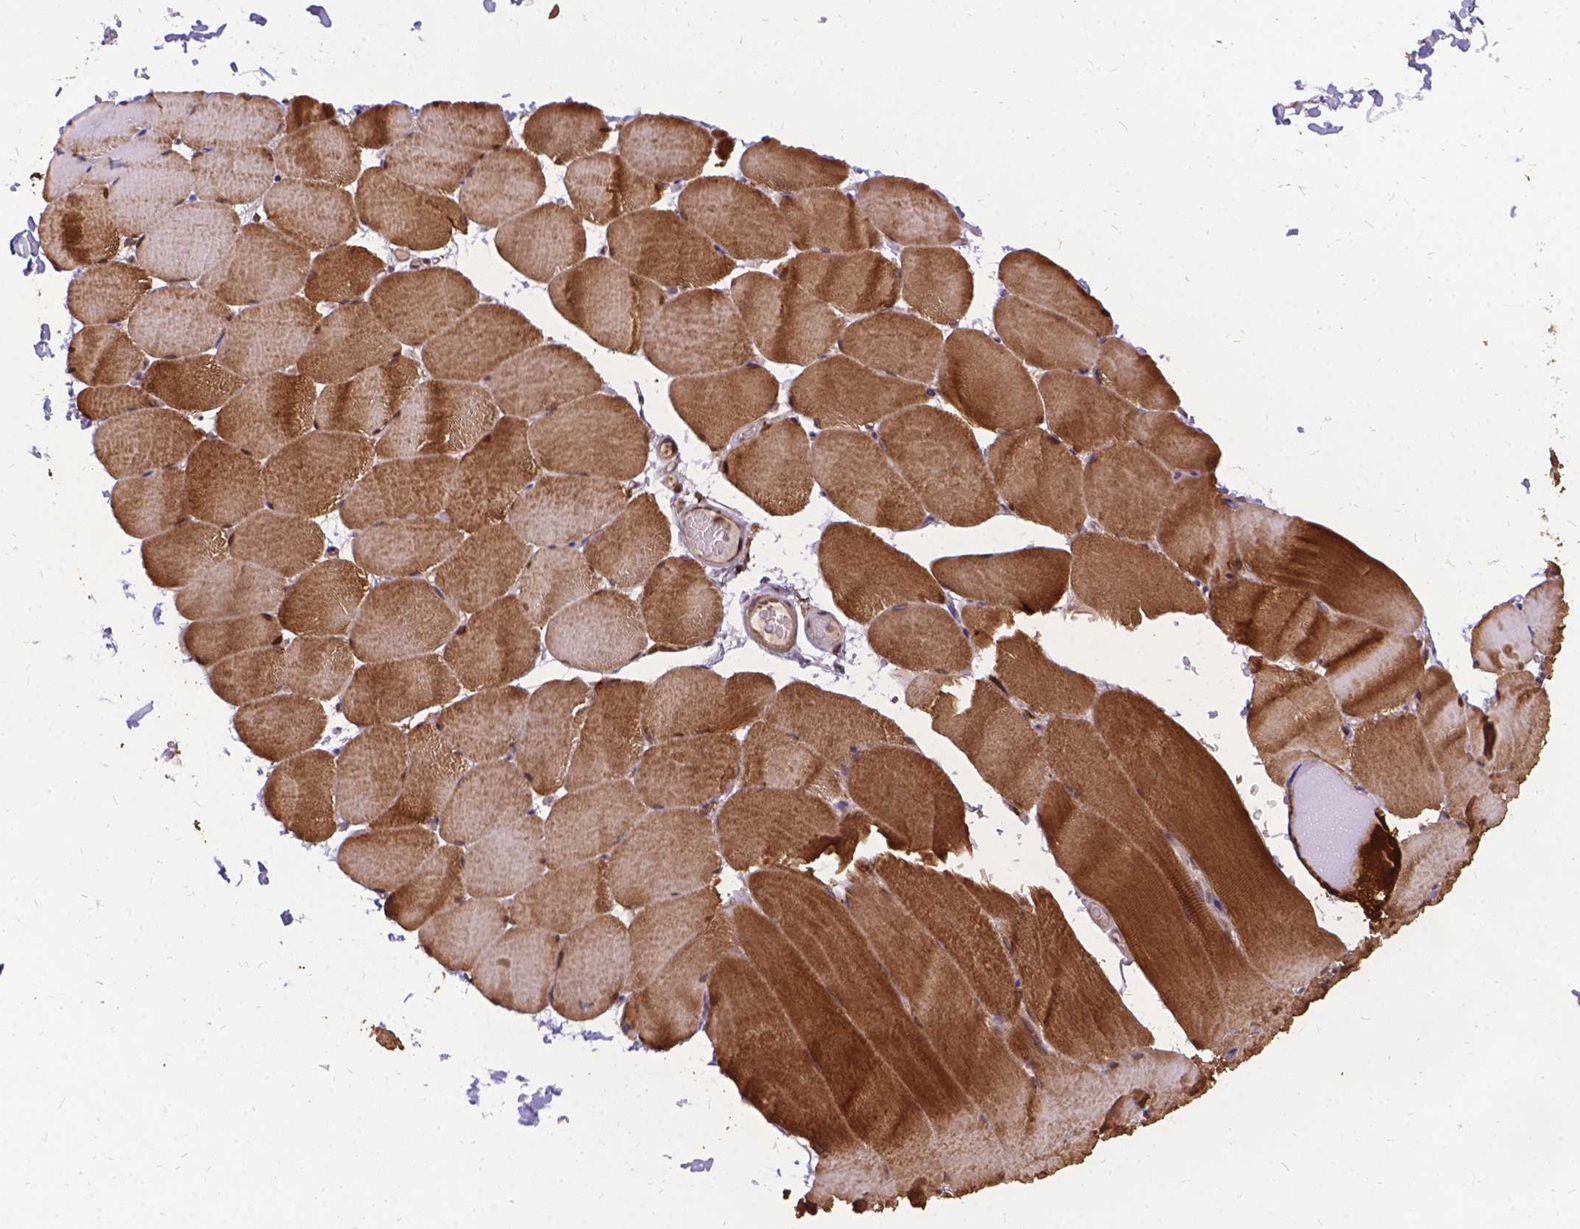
{"staining": {"intensity": "strong", "quantity": ">75%", "location": "cytoplasmic/membranous,nuclear"}, "tissue": "skeletal muscle", "cell_type": "Myocytes", "image_type": "normal", "snomed": [{"axis": "morphology", "description": "Normal tissue, NOS"}, {"axis": "topography", "description": "Skeletal muscle"}], "caption": "Protein staining of benign skeletal muscle demonstrates strong cytoplasmic/membranous,nuclear positivity in approximately >75% of myocytes. (IHC, brightfield microscopy, high magnification).", "gene": "DENND6A", "patient": {"sex": "female", "age": 37}}